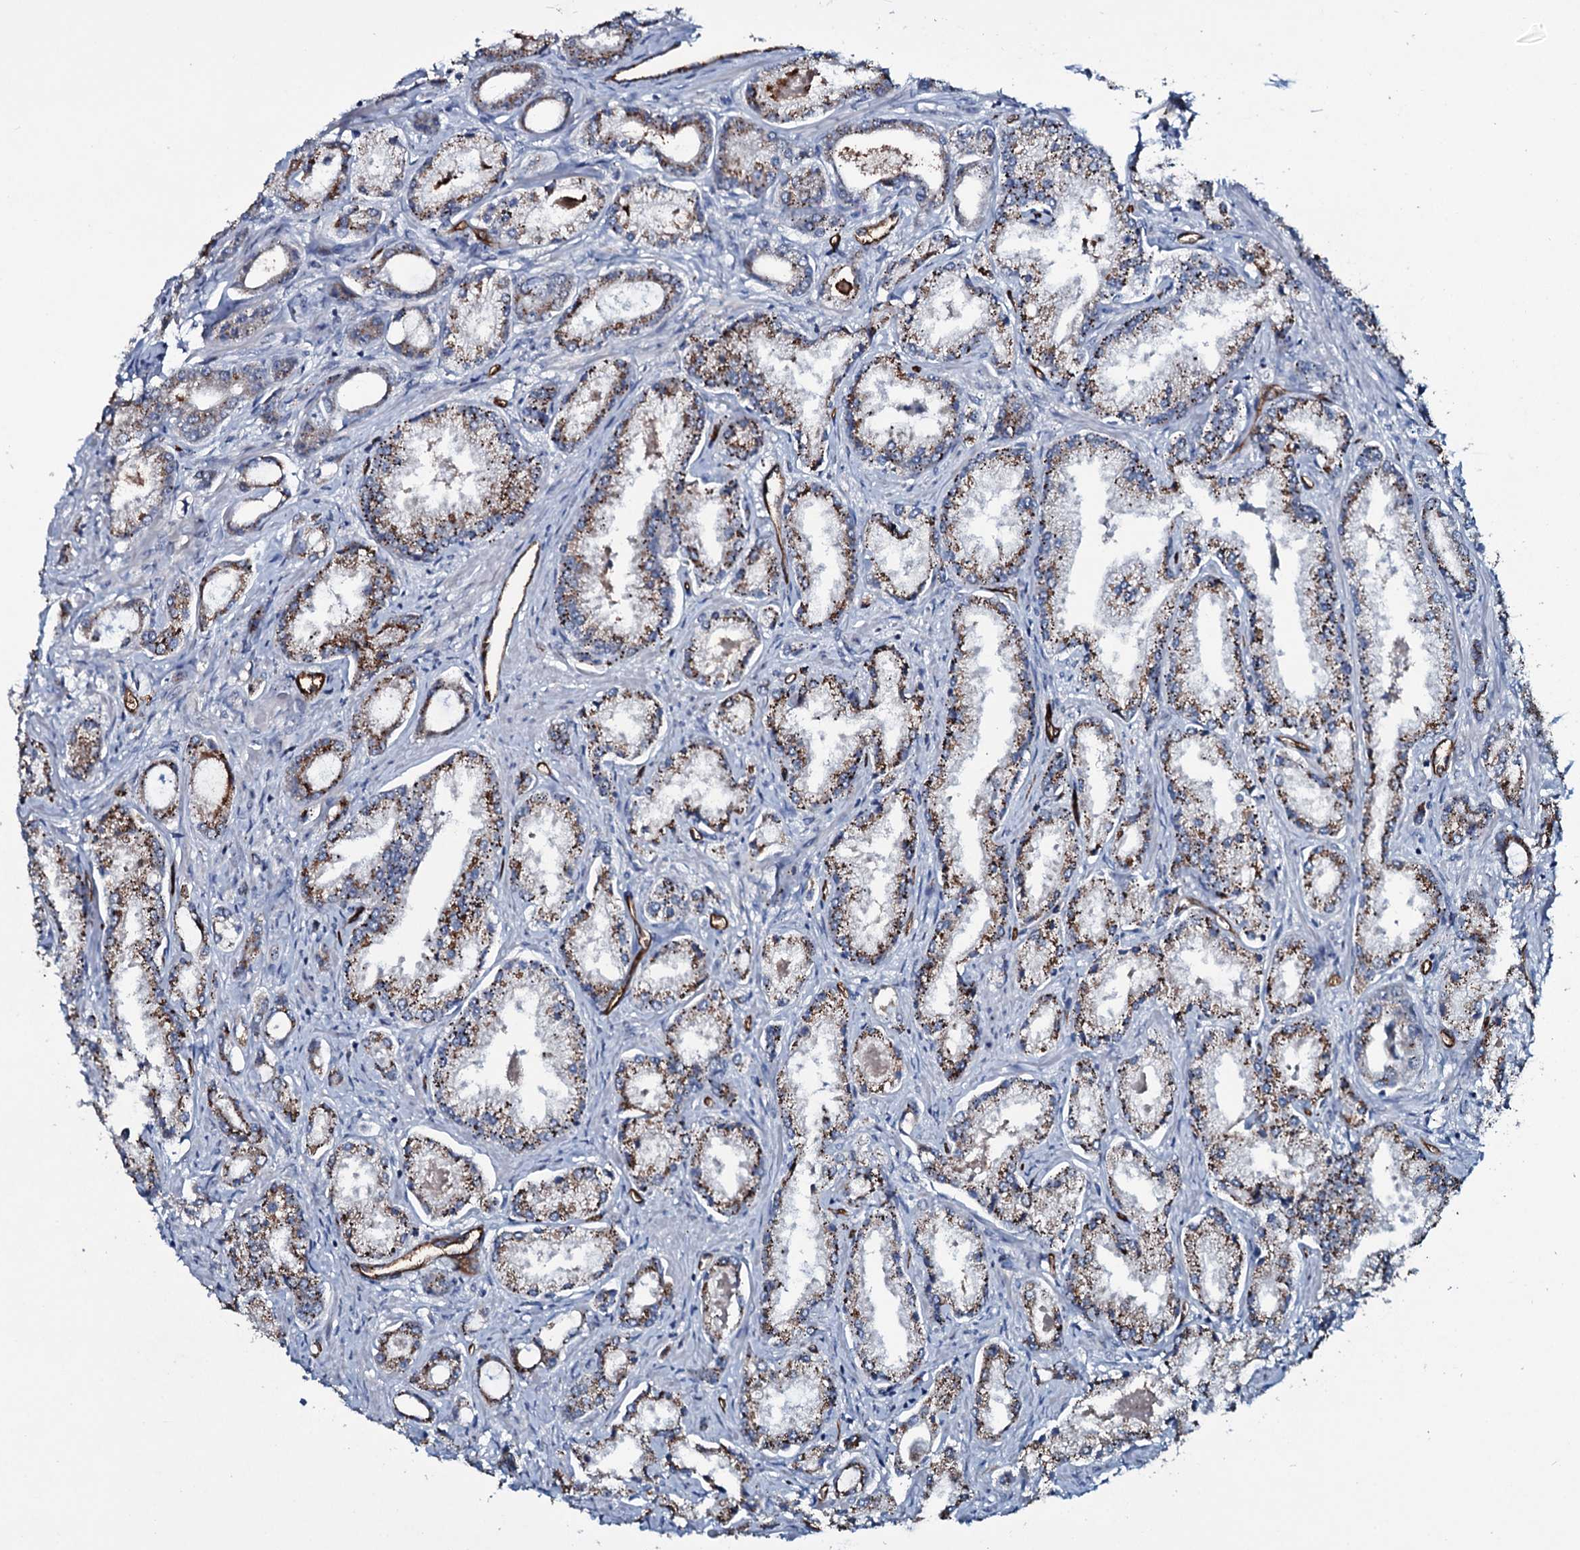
{"staining": {"intensity": "moderate", "quantity": ">75%", "location": "cytoplasmic/membranous"}, "tissue": "prostate cancer", "cell_type": "Tumor cells", "image_type": "cancer", "snomed": [{"axis": "morphology", "description": "Adenocarcinoma, Low grade"}, {"axis": "topography", "description": "Prostate"}], "caption": "Moderate cytoplasmic/membranous protein staining is seen in approximately >75% of tumor cells in prostate cancer (low-grade adenocarcinoma).", "gene": "CLEC14A", "patient": {"sex": "male", "age": 68}}